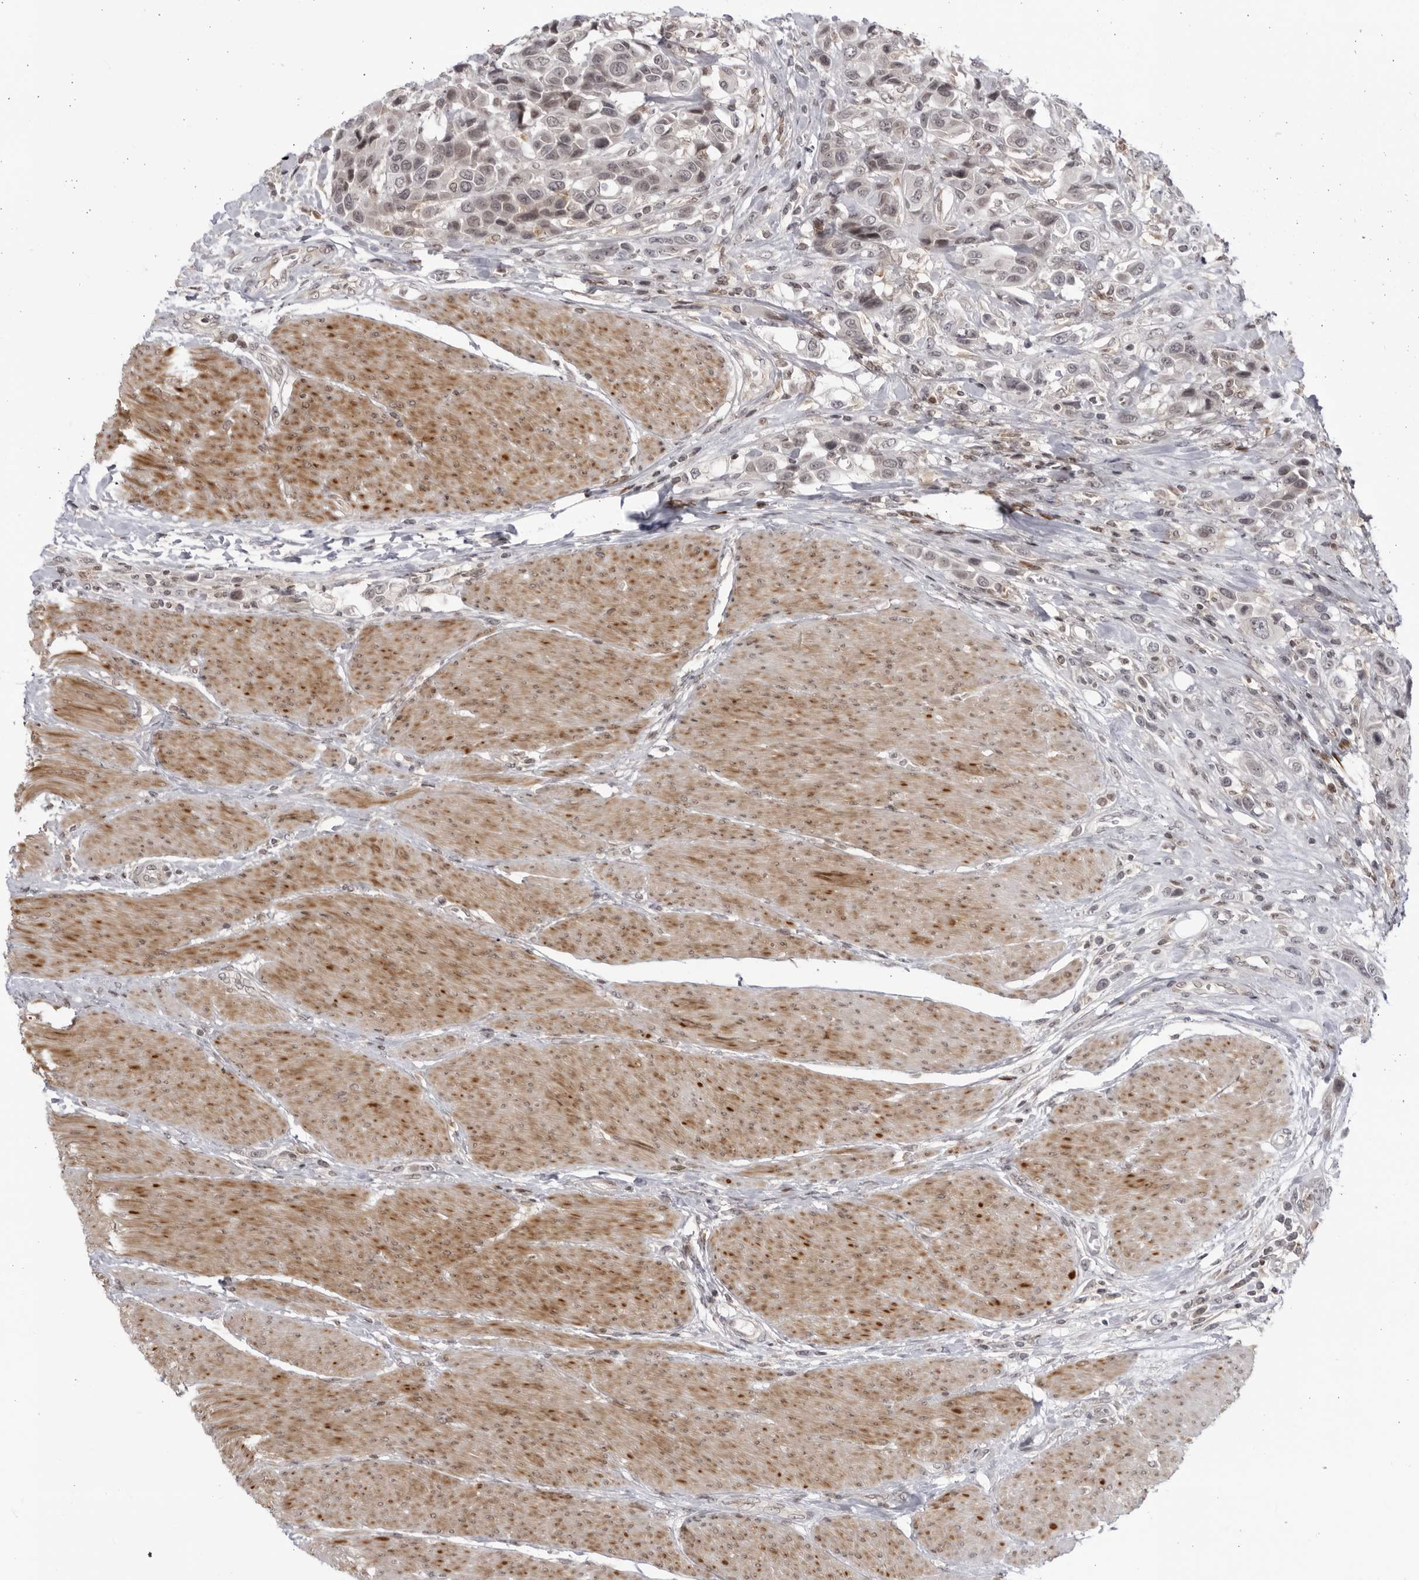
{"staining": {"intensity": "negative", "quantity": "none", "location": "none"}, "tissue": "urothelial cancer", "cell_type": "Tumor cells", "image_type": "cancer", "snomed": [{"axis": "morphology", "description": "Urothelial carcinoma, High grade"}, {"axis": "topography", "description": "Urinary bladder"}], "caption": "Tumor cells are negative for brown protein staining in urothelial cancer.", "gene": "DTL", "patient": {"sex": "male", "age": 50}}